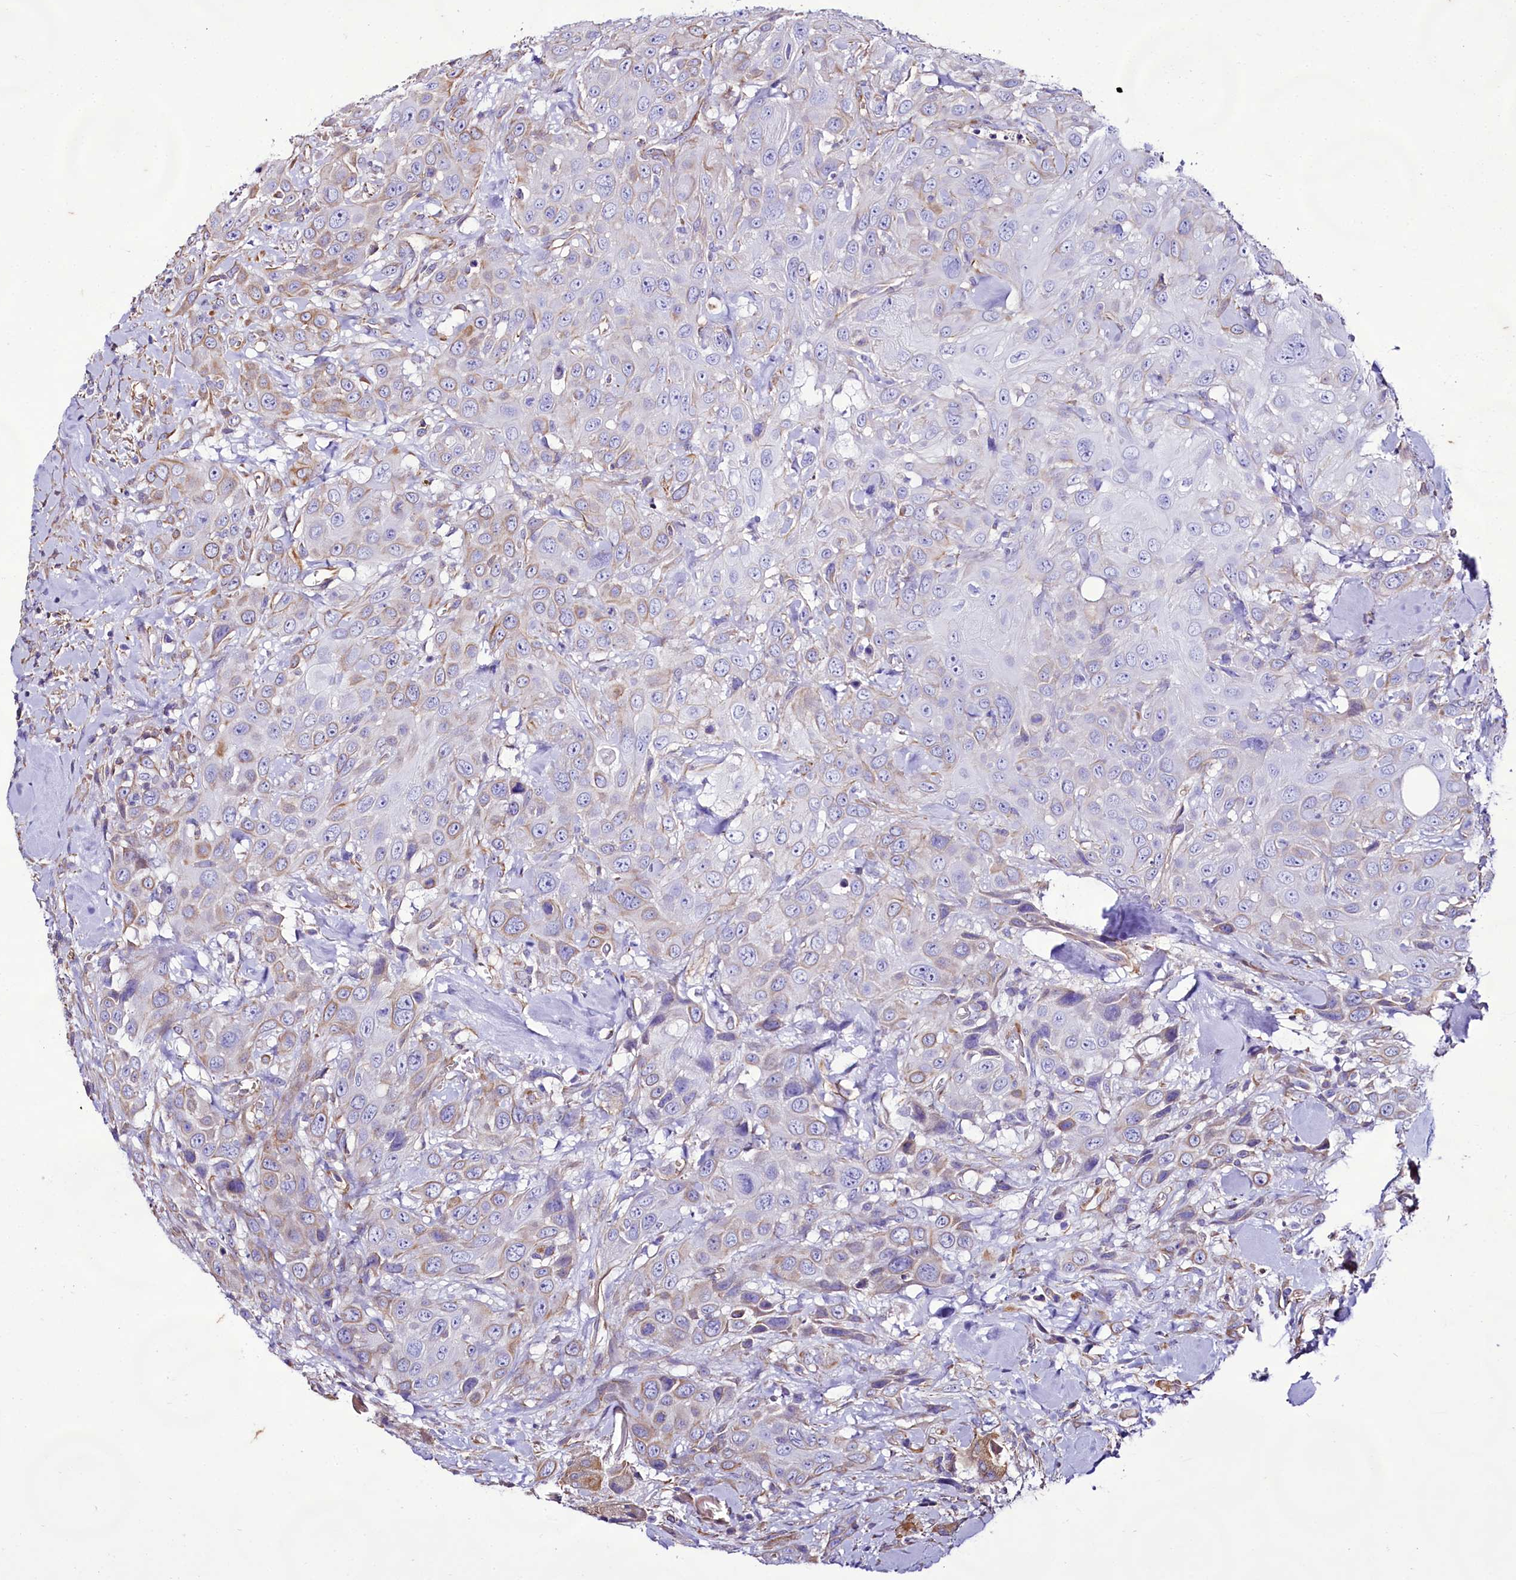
{"staining": {"intensity": "weak", "quantity": "<25%", "location": "cytoplasmic/membranous"}, "tissue": "head and neck cancer", "cell_type": "Tumor cells", "image_type": "cancer", "snomed": [{"axis": "morphology", "description": "Squamous cell carcinoma, NOS"}, {"axis": "topography", "description": "Head-Neck"}], "caption": "Tumor cells show no significant staining in head and neck squamous cell carcinoma.", "gene": "CD99", "patient": {"sex": "male", "age": 81}}